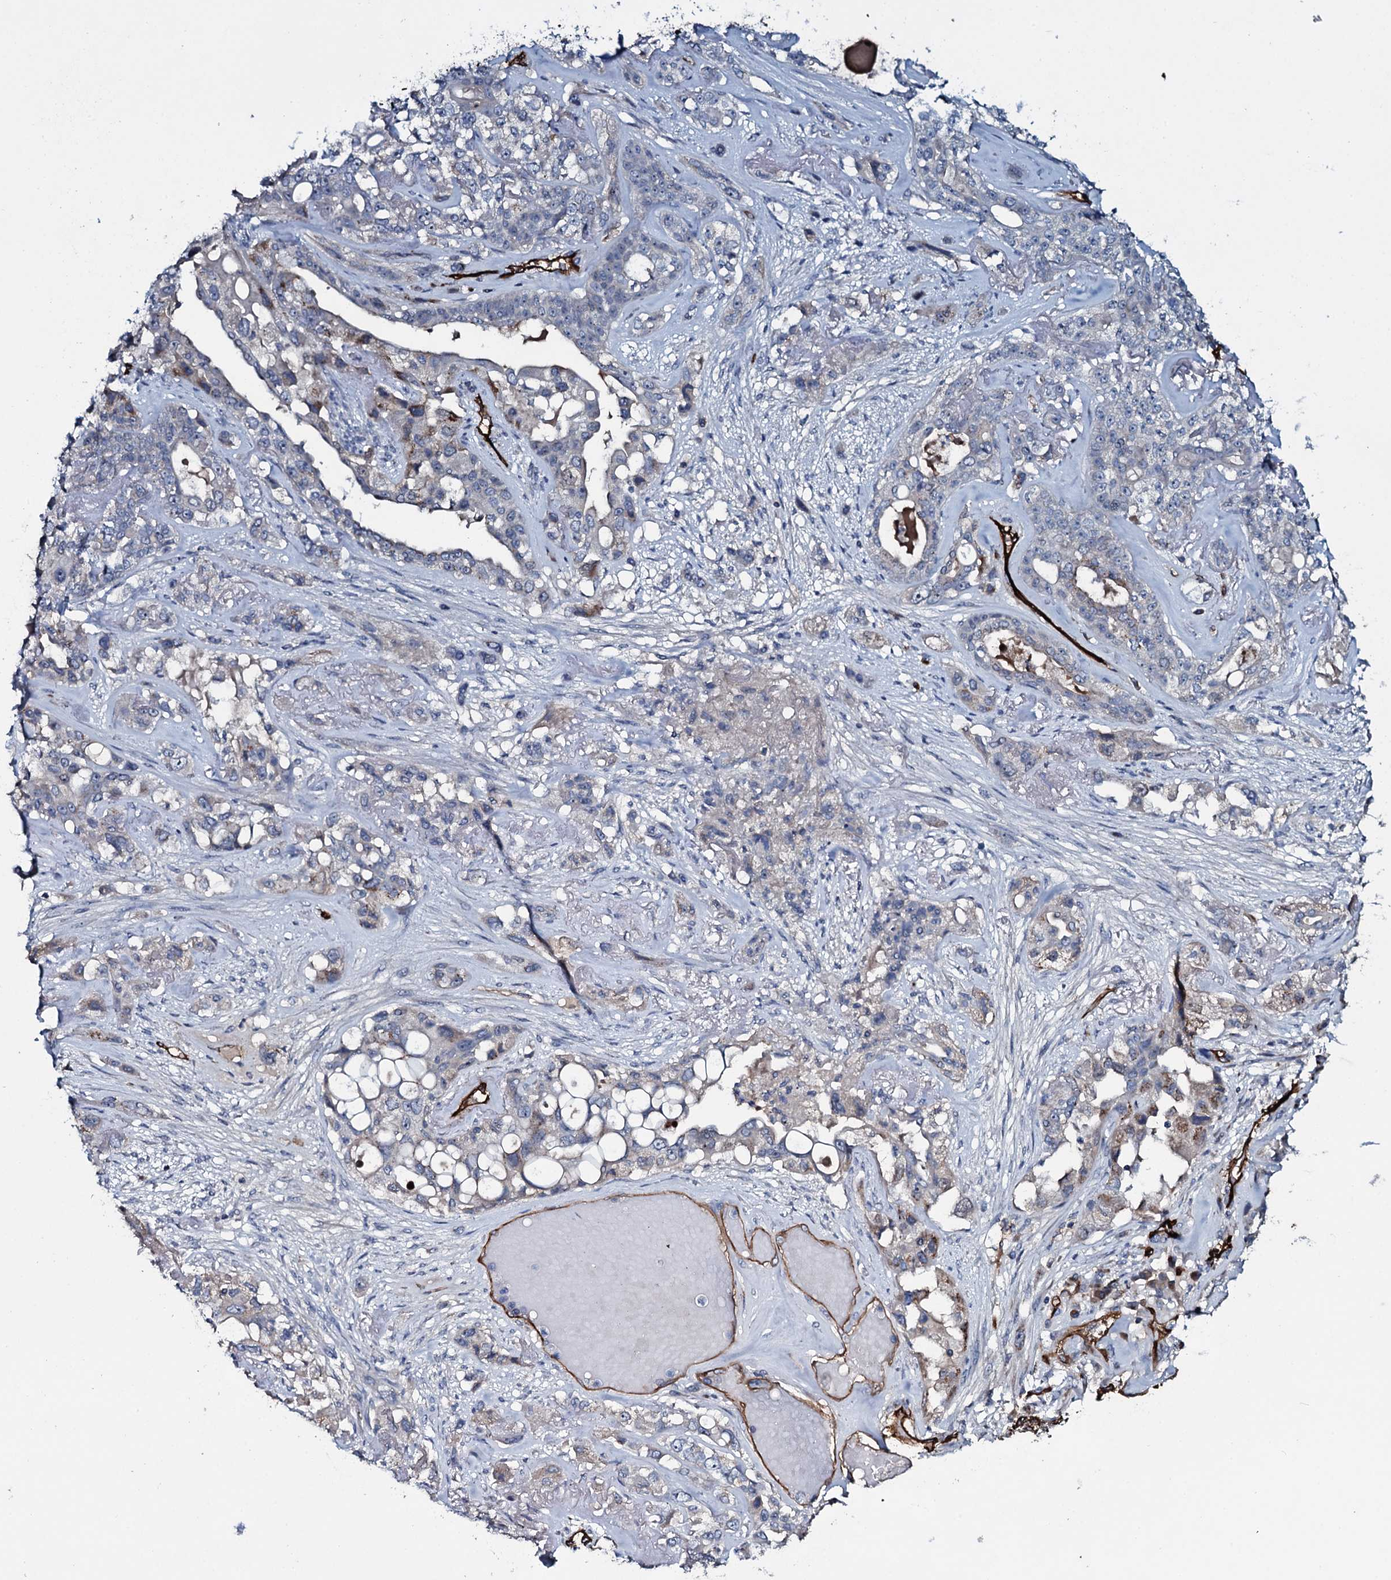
{"staining": {"intensity": "negative", "quantity": "none", "location": "none"}, "tissue": "lung cancer", "cell_type": "Tumor cells", "image_type": "cancer", "snomed": [{"axis": "morphology", "description": "Squamous cell carcinoma, NOS"}, {"axis": "topography", "description": "Lung"}], "caption": "Immunohistochemical staining of lung squamous cell carcinoma reveals no significant expression in tumor cells.", "gene": "CLEC14A", "patient": {"sex": "female", "age": 70}}